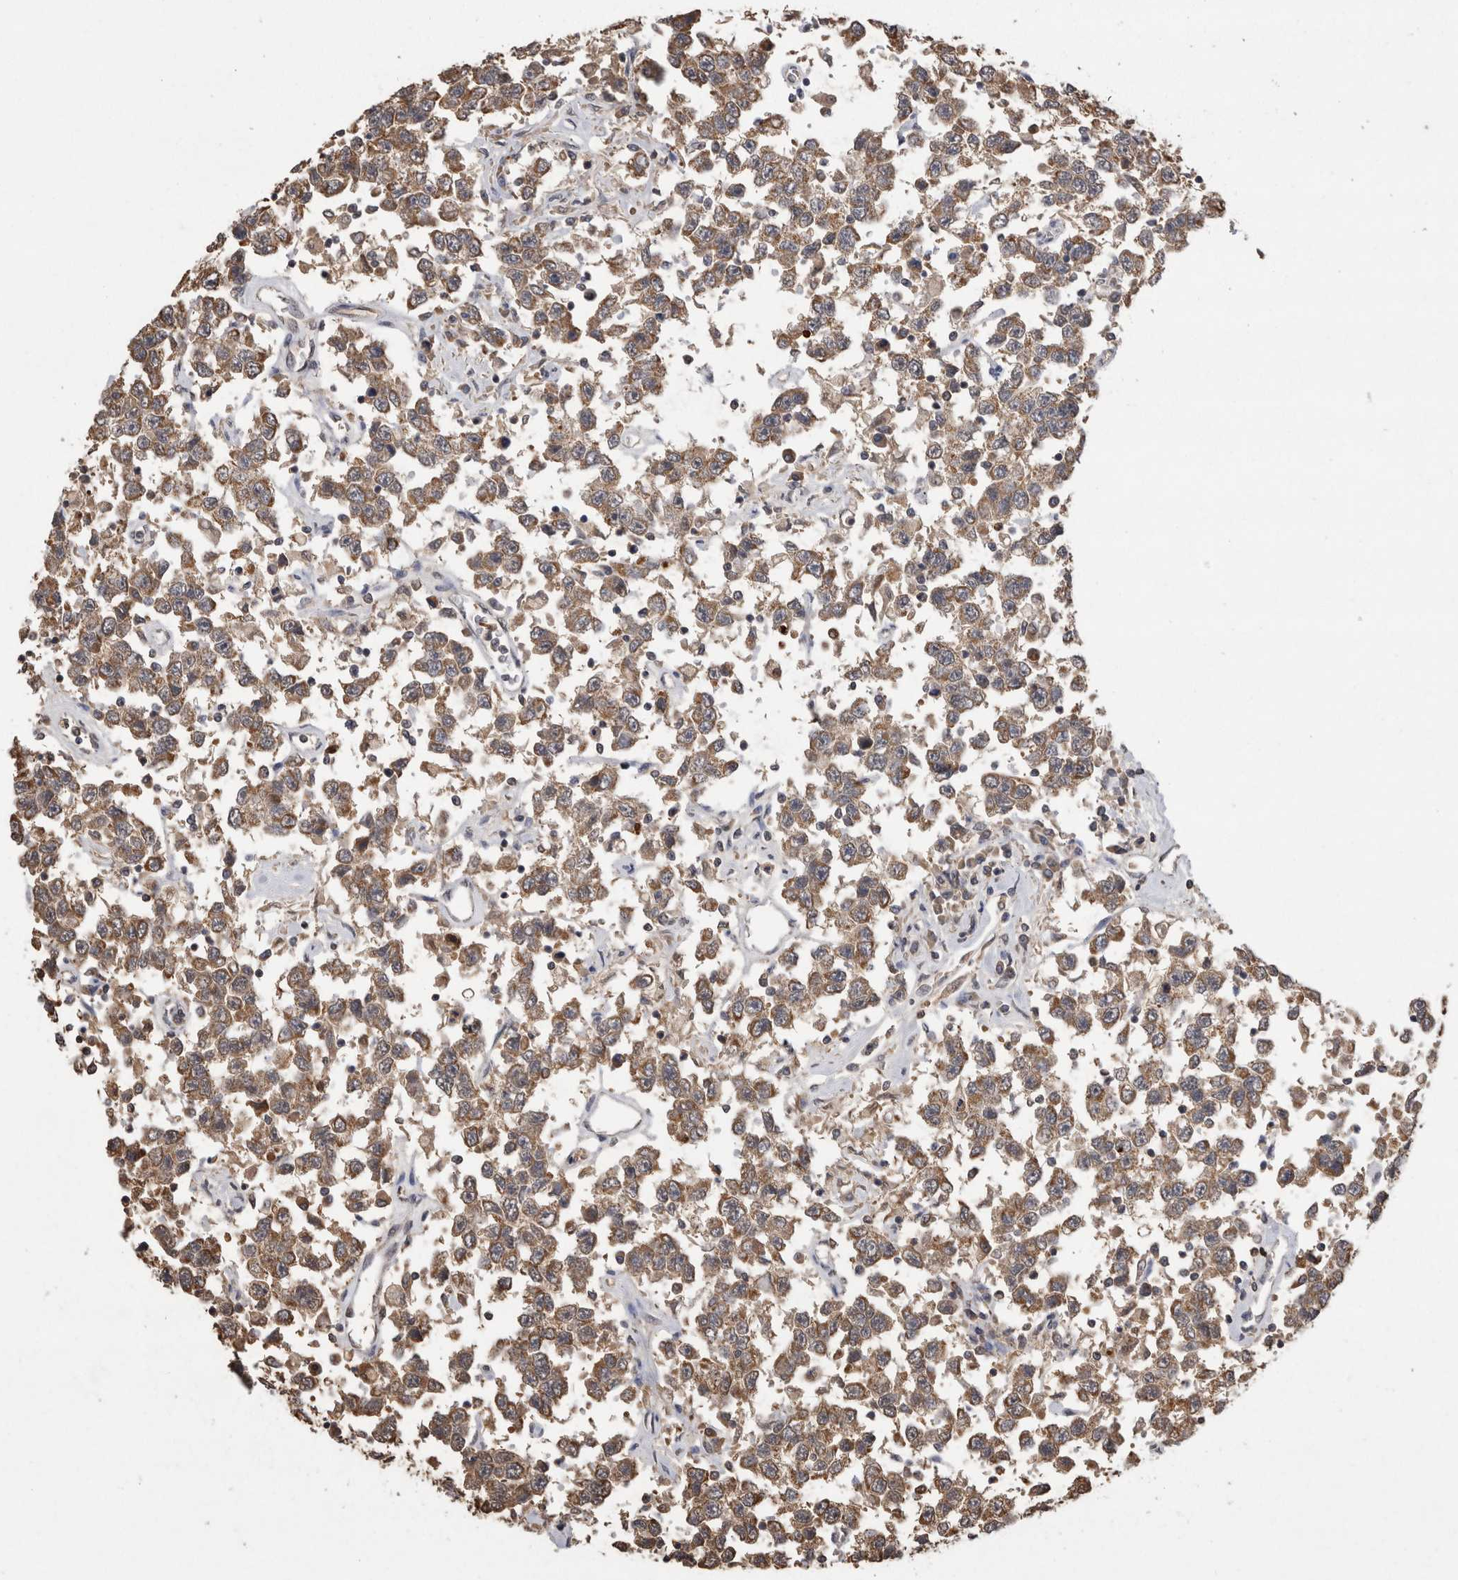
{"staining": {"intensity": "moderate", "quantity": ">75%", "location": "cytoplasmic/membranous"}, "tissue": "testis cancer", "cell_type": "Tumor cells", "image_type": "cancer", "snomed": [{"axis": "morphology", "description": "Seminoma, NOS"}, {"axis": "topography", "description": "Testis"}], "caption": "Moderate cytoplasmic/membranous staining is present in about >75% of tumor cells in testis seminoma.", "gene": "PREP", "patient": {"sex": "male", "age": 41}}